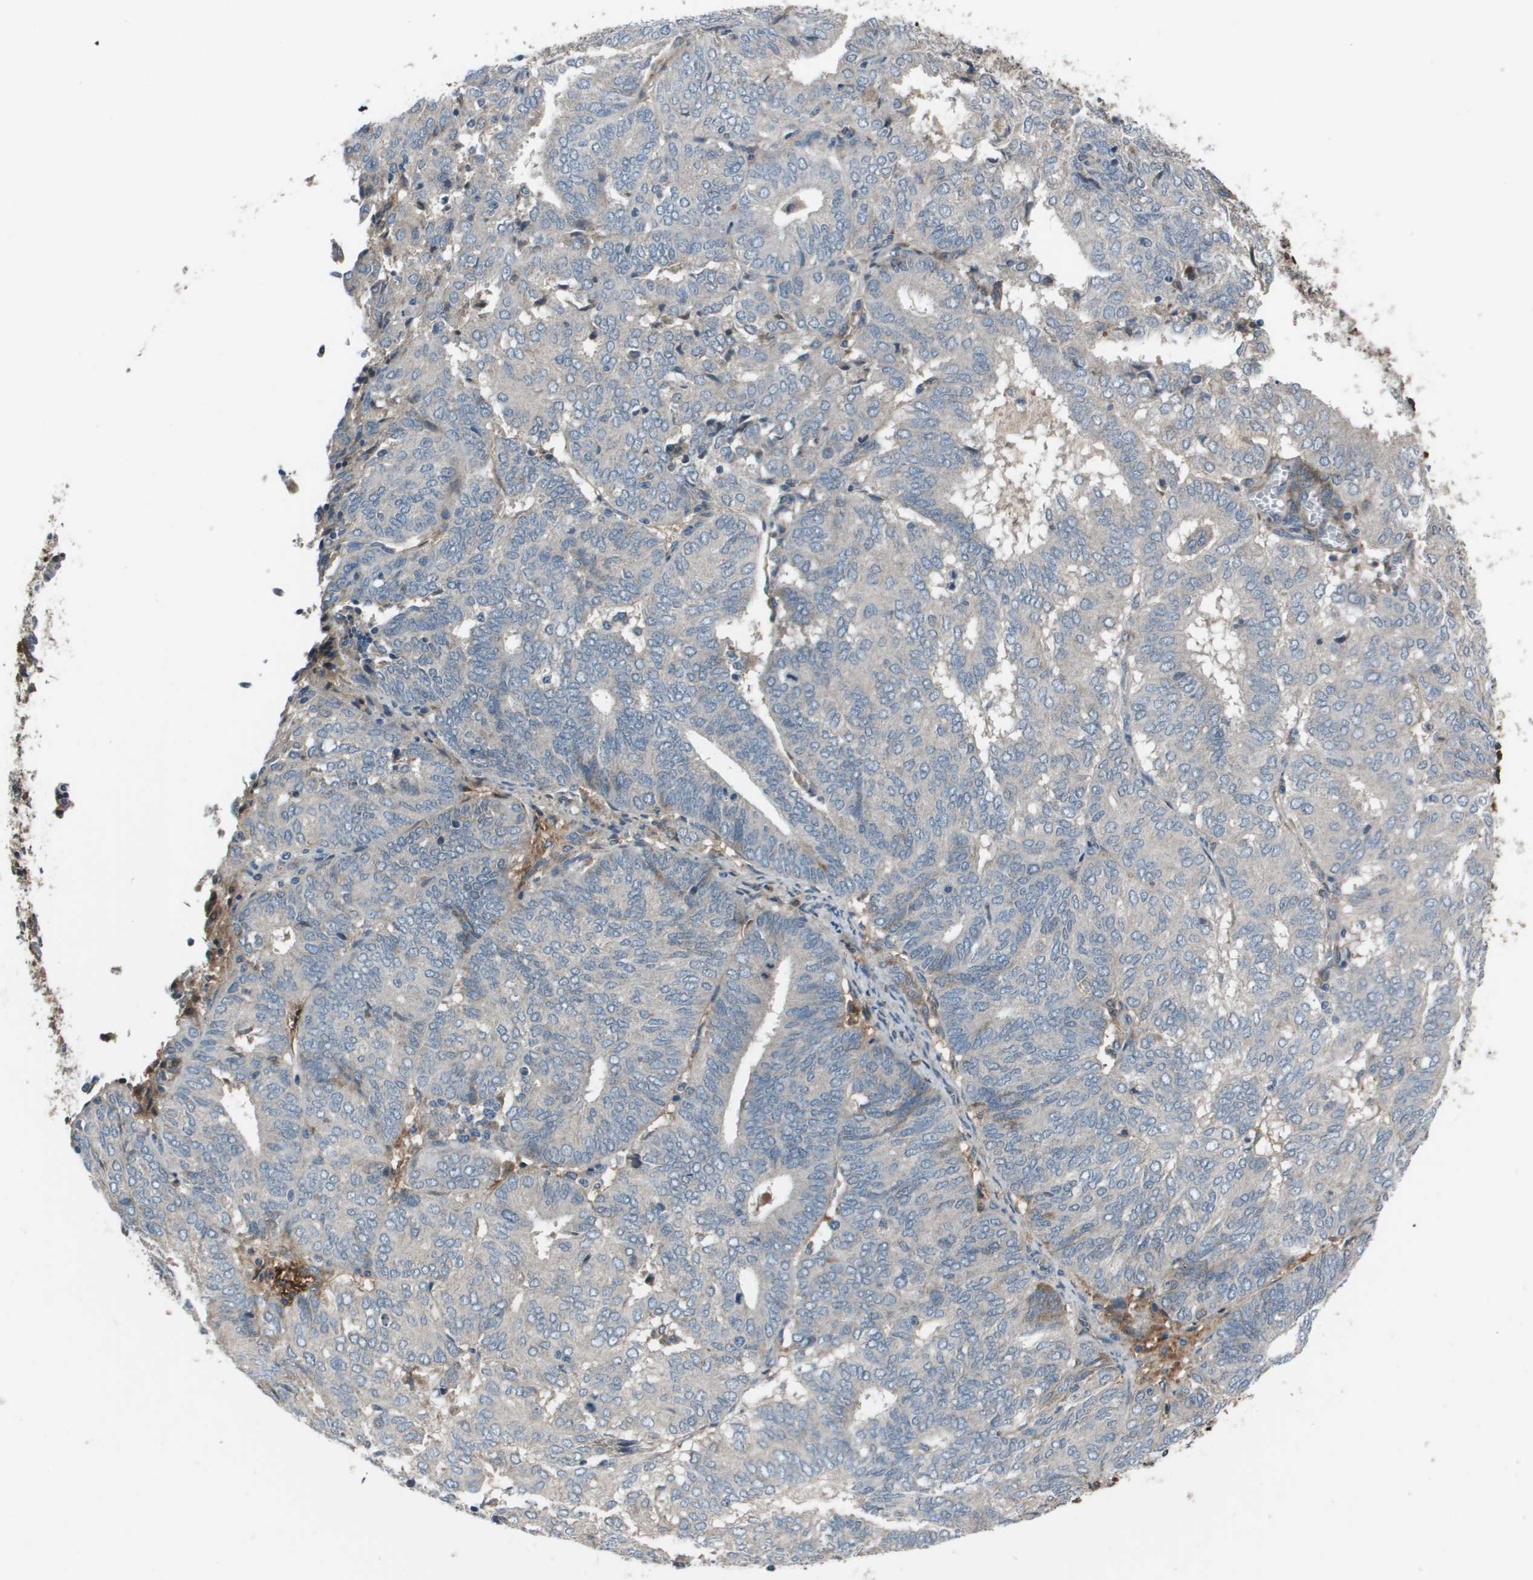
{"staining": {"intensity": "negative", "quantity": "none", "location": "none"}, "tissue": "endometrial cancer", "cell_type": "Tumor cells", "image_type": "cancer", "snomed": [{"axis": "morphology", "description": "Adenocarcinoma, NOS"}, {"axis": "topography", "description": "Uterus"}], "caption": "High magnification brightfield microscopy of endometrial adenocarcinoma stained with DAB (brown) and counterstained with hematoxylin (blue): tumor cells show no significant expression.", "gene": "PCOLCE", "patient": {"sex": "female", "age": 60}}